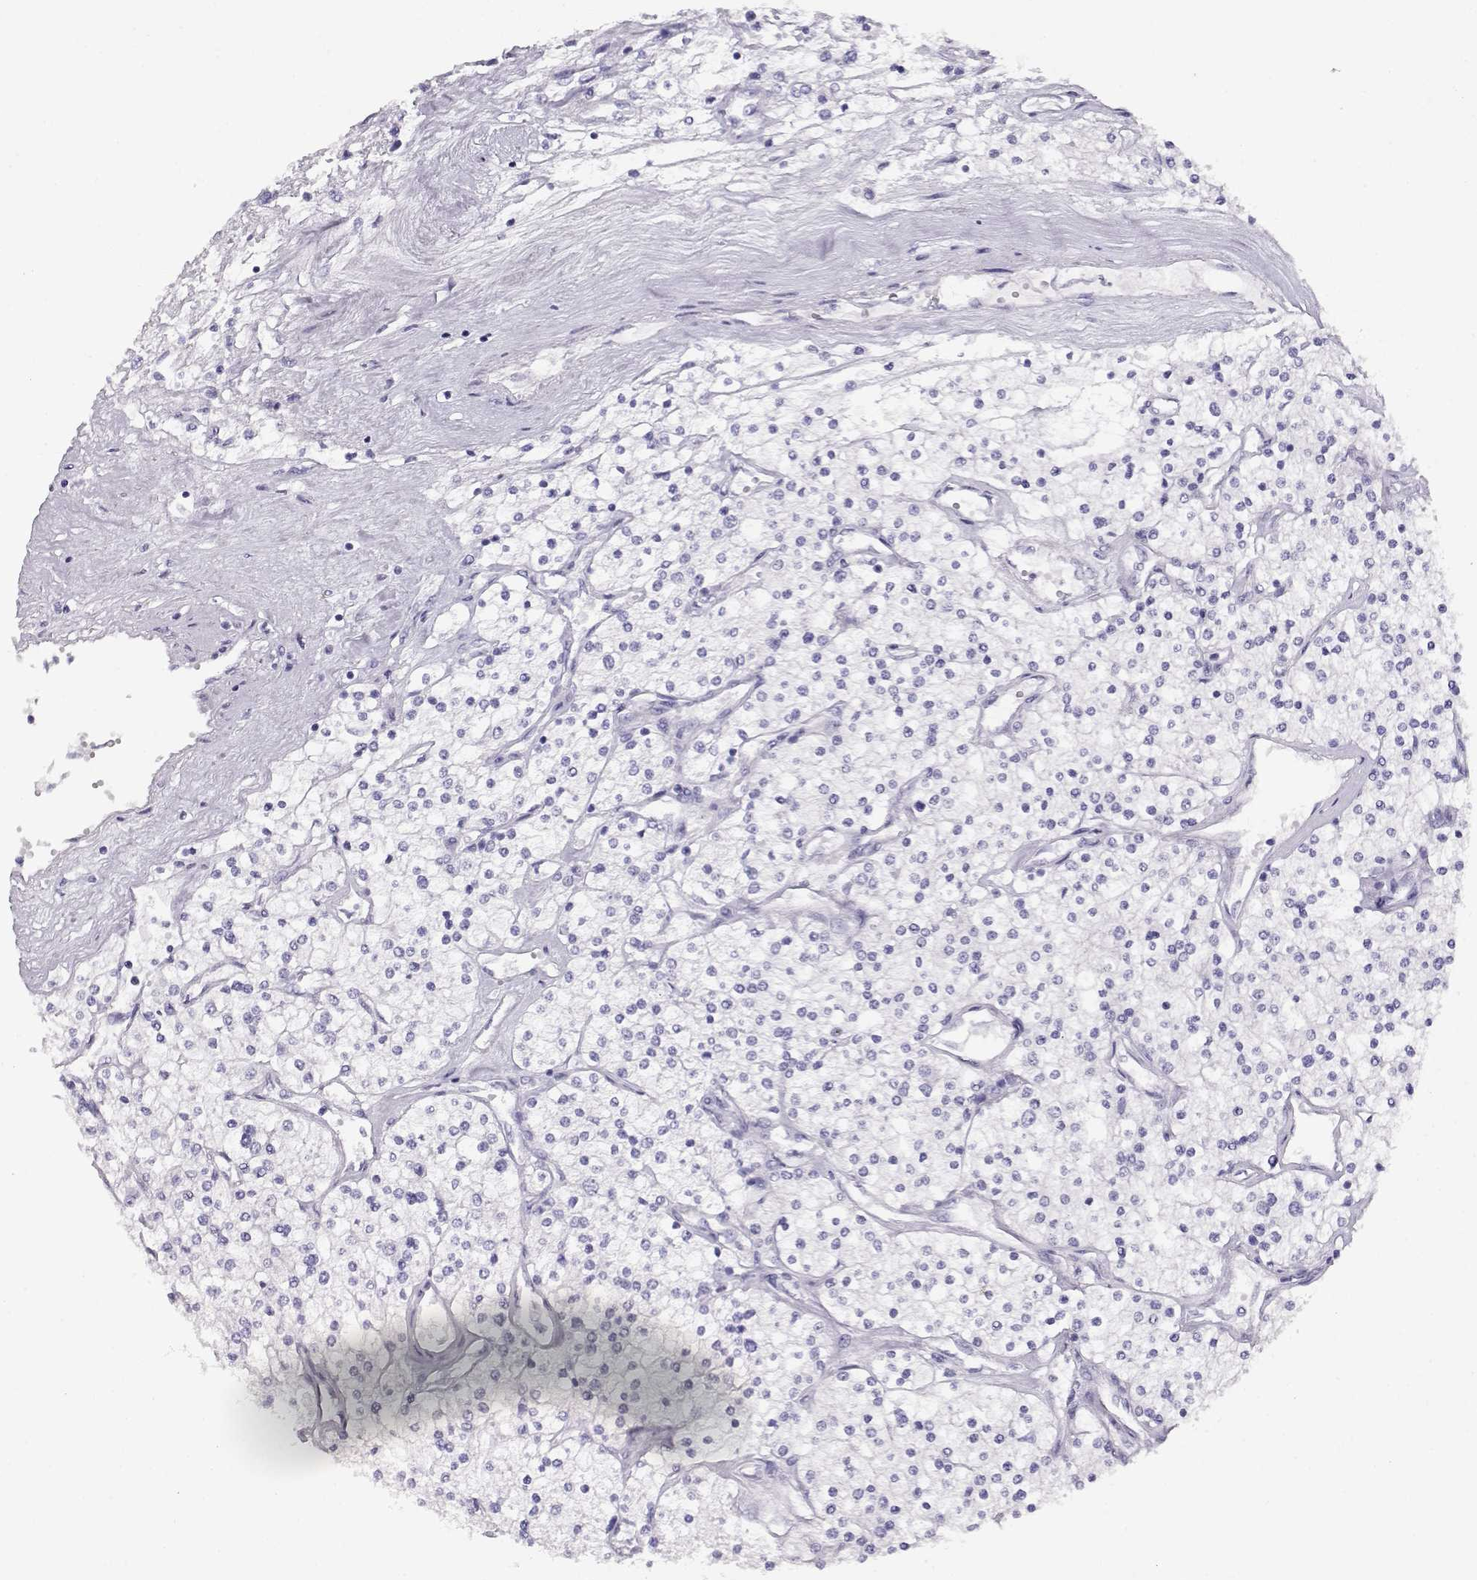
{"staining": {"intensity": "negative", "quantity": "none", "location": "none"}, "tissue": "renal cancer", "cell_type": "Tumor cells", "image_type": "cancer", "snomed": [{"axis": "morphology", "description": "Adenocarcinoma, NOS"}, {"axis": "topography", "description": "Kidney"}], "caption": "High power microscopy image of an IHC photomicrograph of renal adenocarcinoma, revealing no significant positivity in tumor cells. Brightfield microscopy of immunohistochemistry (IHC) stained with DAB (3,3'-diaminobenzidine) (brown) and hematoxylin (blue), captured at high magnification.", "gene": "ACTN2", "patient": {"sex": "male", "age": 80}}